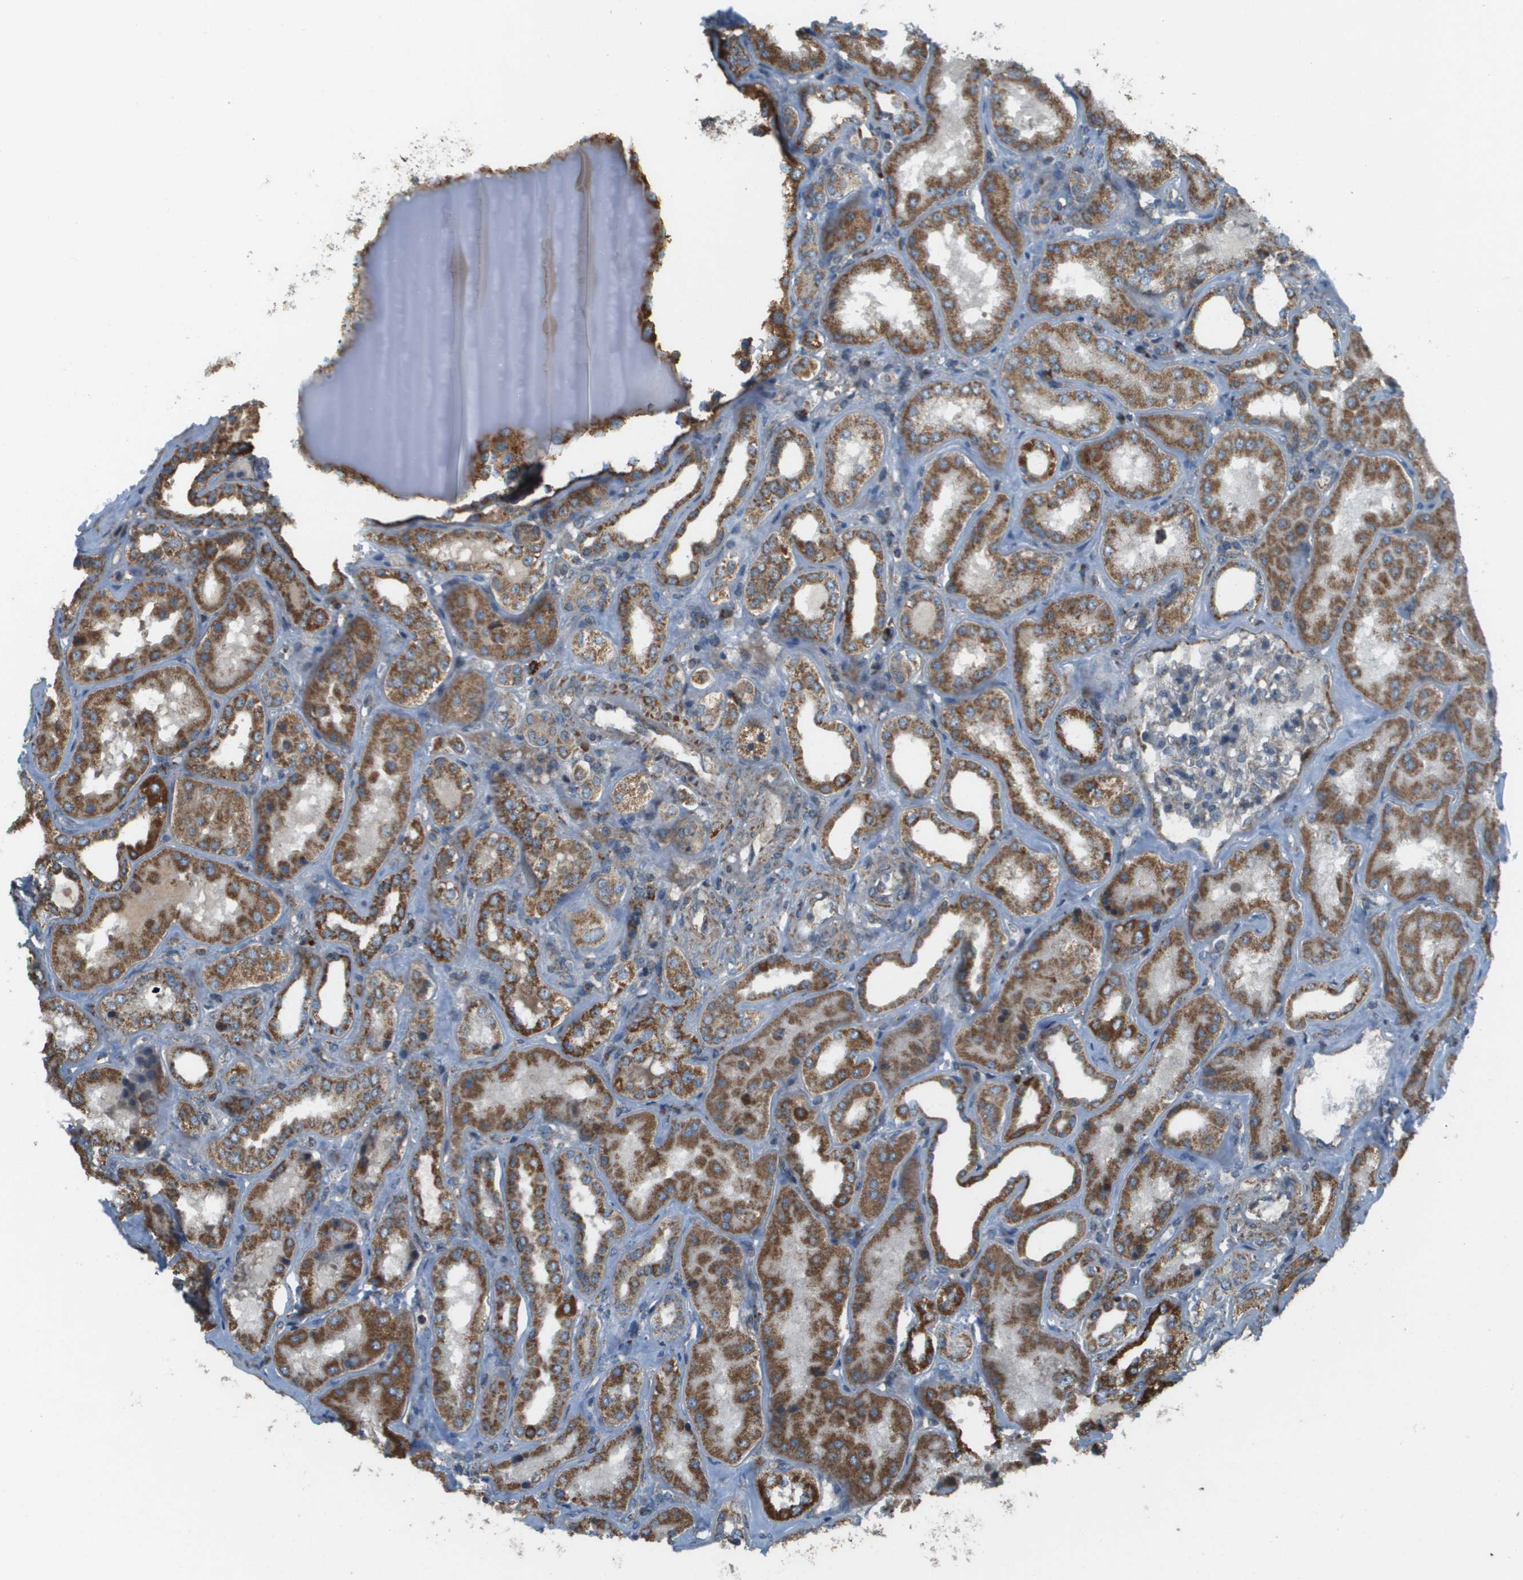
{"staining": {"intensity": "weak", "quantity": "<25%", "location": "cytoplasmic/membranous"}, "tissue": "kidney", "cell_type": "Cells in glomeruli", "image_type": "normal", "snomed": [{"axis": "morphology", "description": "Normal tissue, NOS"}, {"axis": "topography", "description": "Kidney"}], "caption": "DAB (3,3'-diaminobenzidine) immunohistochemical staining of unremarkable human kidney reveals no significant positivity in cells in glomeruli.", "gene": "NRK", "patient": {"sex": "female", "age": 56}}